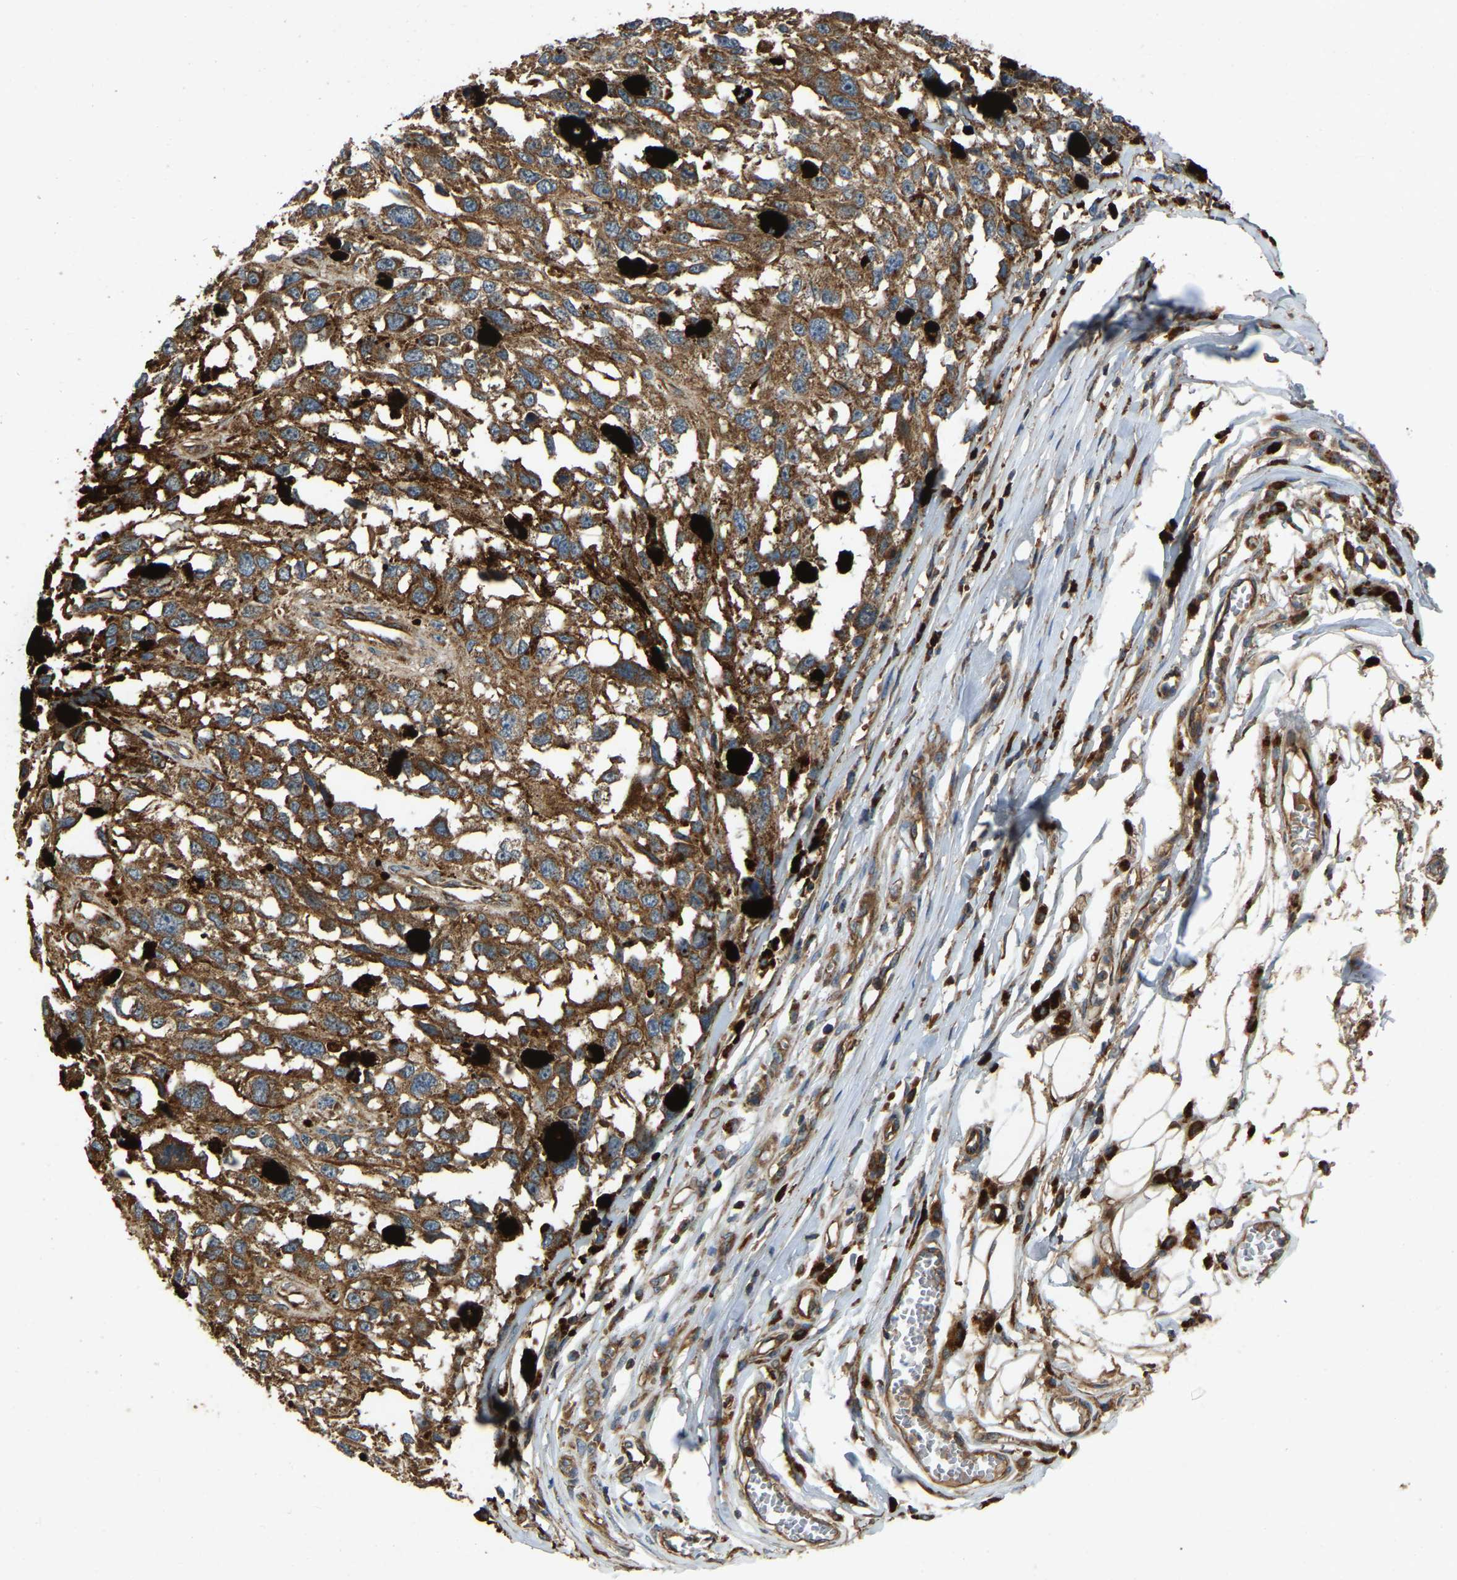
{"staining": {"intensity": "strong", "quantity": ">75%", "location": "cytoplasmic/membranous"}, "tissue": "melanoma", "cell_type": "Tumor cells", "image_type": "cancer", "snomed": [{"axis": "morphology", "description": "Malignant melanoma, Metastatic site"}, {"axis": "topography", "description": "Lymph node"}], "caption": "Tumor cells demonstrate strong cytoplasmic/membranous expression in about >75% of cells in melanoma.", "gene": "SAMD9L", "patient": {"sex": "male", "age": 59}}